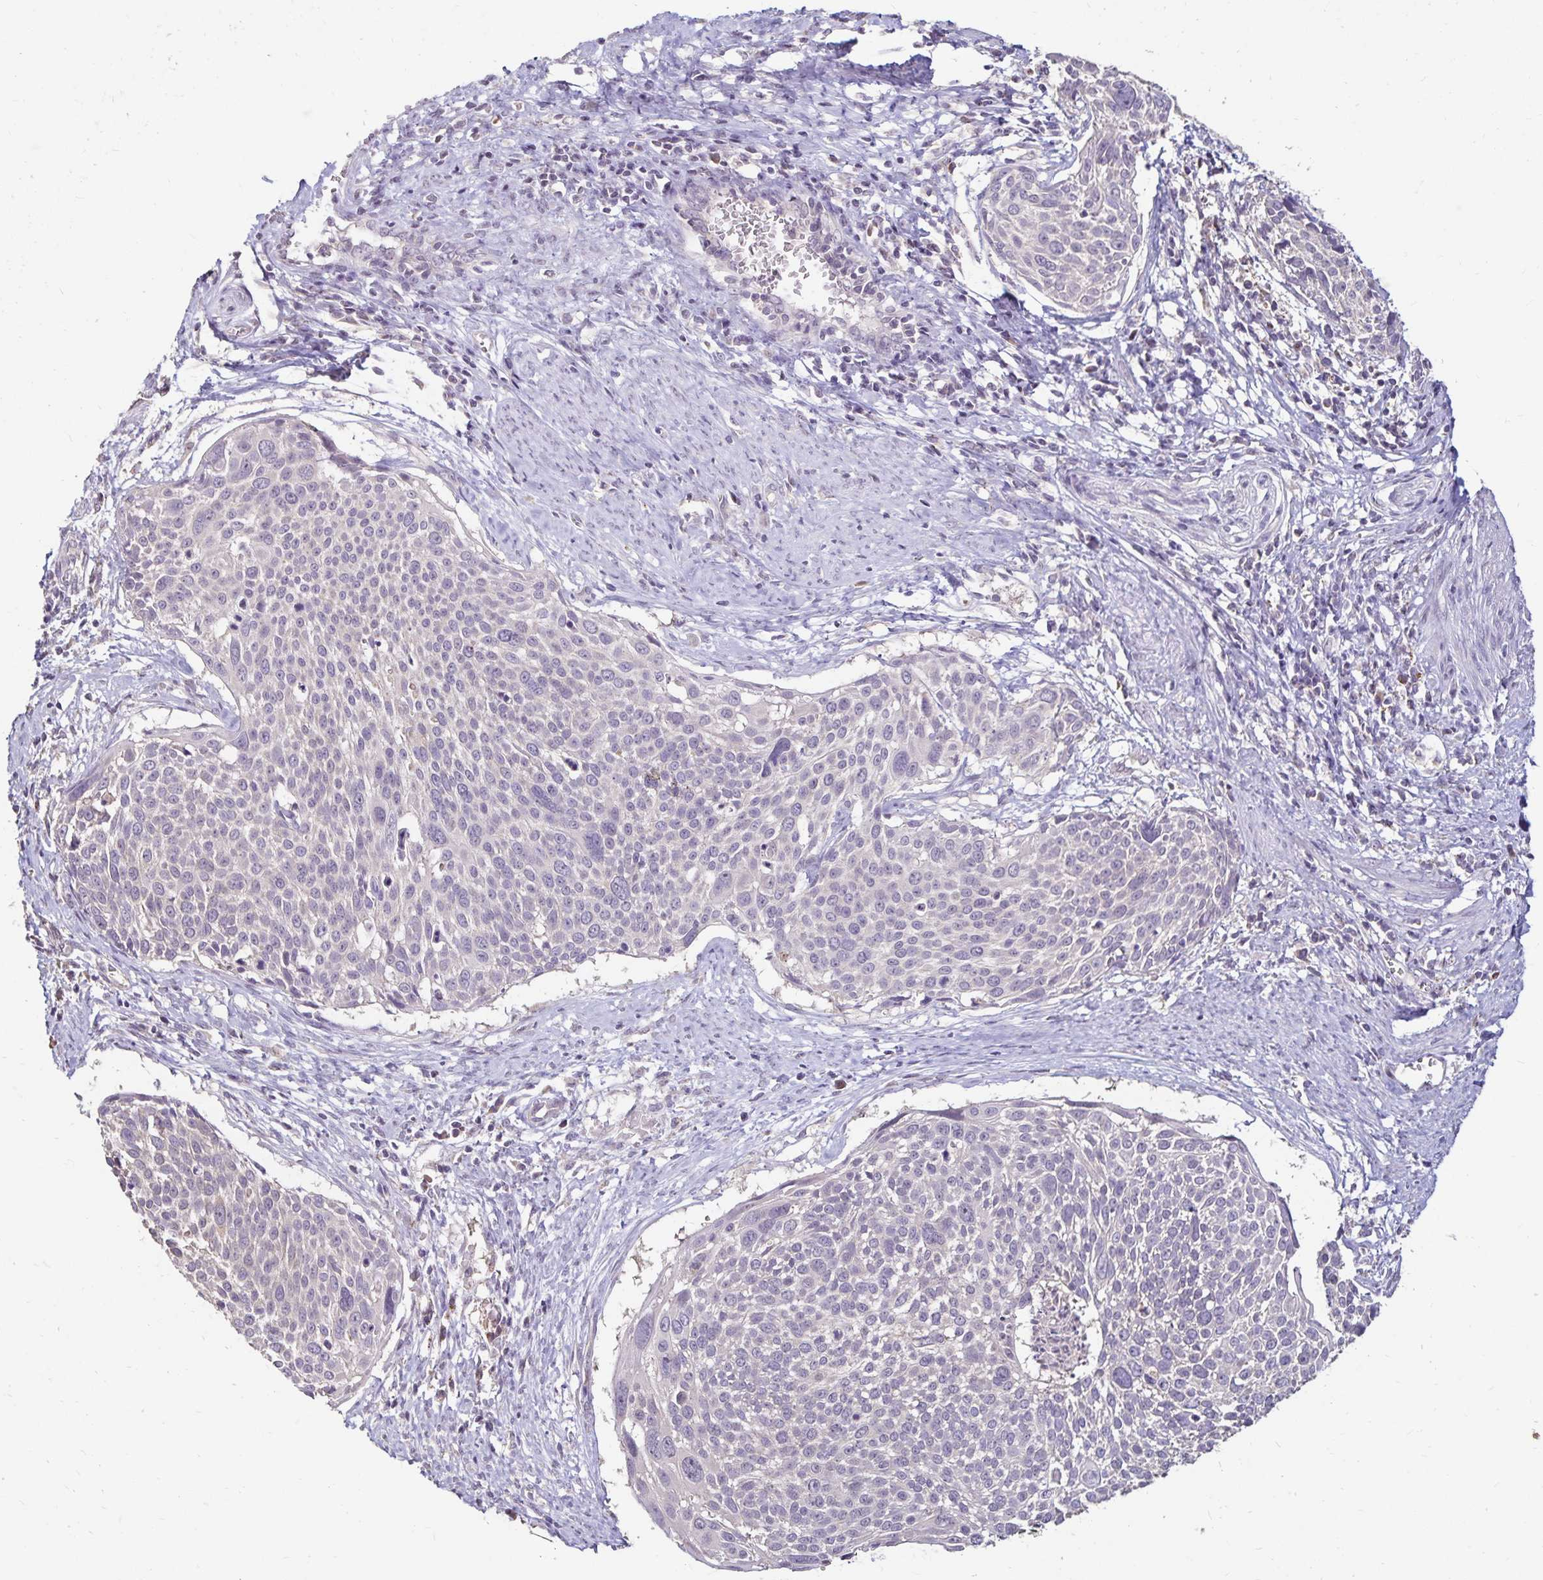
{"staining": {"intensity": "negative", "quantity": "none", "location": "none"}, "tissue": "cervical cancer", "cell_type": "Tumor cells", "image_type": "cancer", "snomed": [{"axis": "morphology", "description": "Squamous cell carcinoma, NOS"}, {"axis": "topography", "description": "Cervix"}], "caption": "High power microscopy photomicrograph of an IHC histopathology image of cervical squamous cell carcinoma, revealing no significant expression in tumor cells.", "gene": "EMC10", "patient": {"sex": "female", "age": 39}}